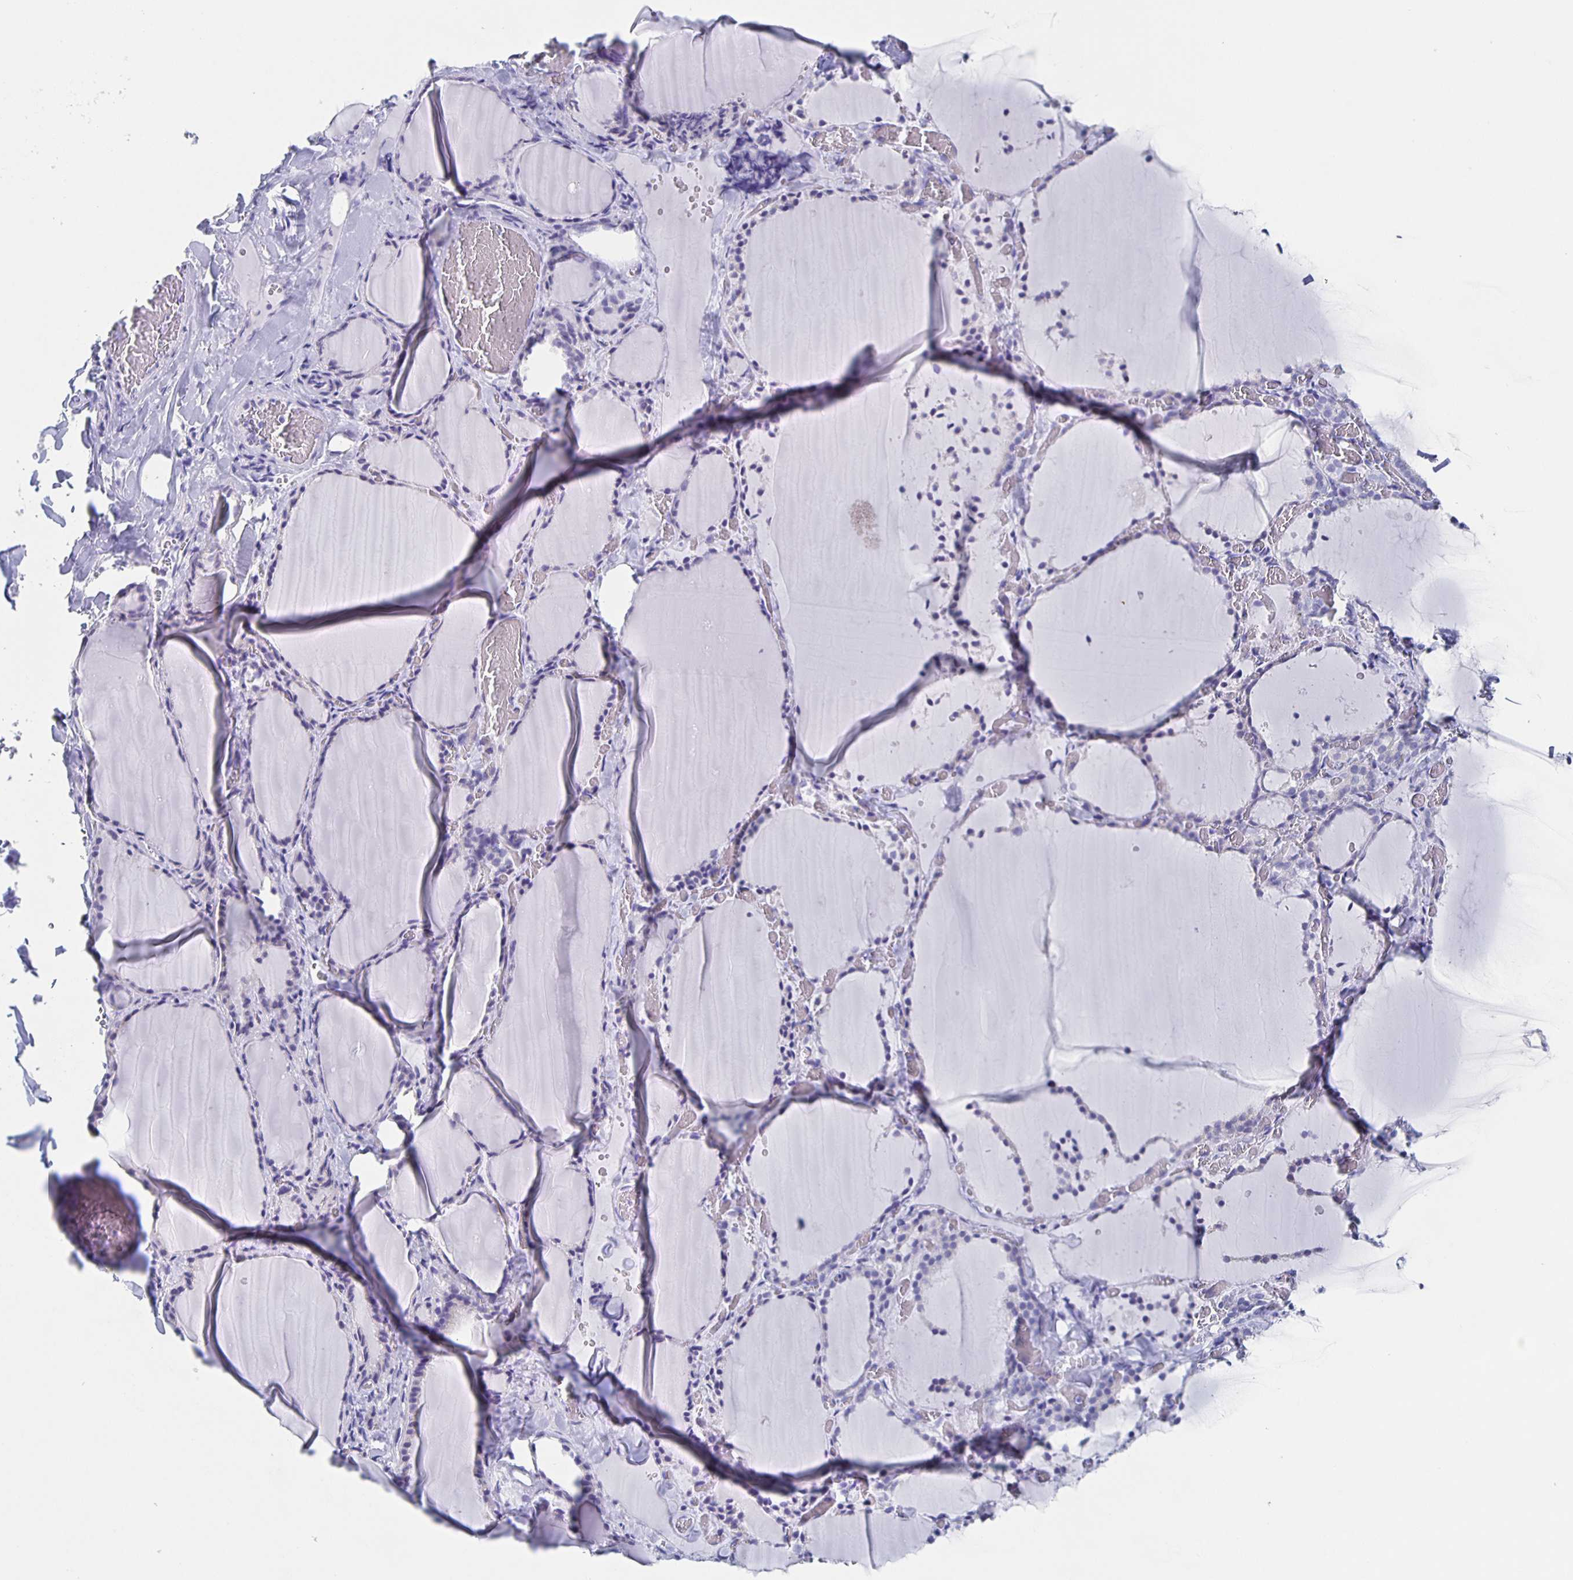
{"staining": {"intensity": "negative", "quantity": "none", "location": "none"}, "tissue": "thyroid gland", "cell_type": "Glandular cells", "image_type": "normal", "snomed": [{"axis": "morphology", "description": "Normal tissue, NOS"}, {"axis": "topography", "description": "Thyroid gland"}], "caption": "Thyroid gland was stained to show a protein in brown. There is no significant staining in glandular cells. (Brightfield microscopy of DAB (3,3'-diaminobenzidine) immunohistochemistry at high magnification).", "gene": "SLC34A2", "patient": {"sex": "female", "age": 22}}